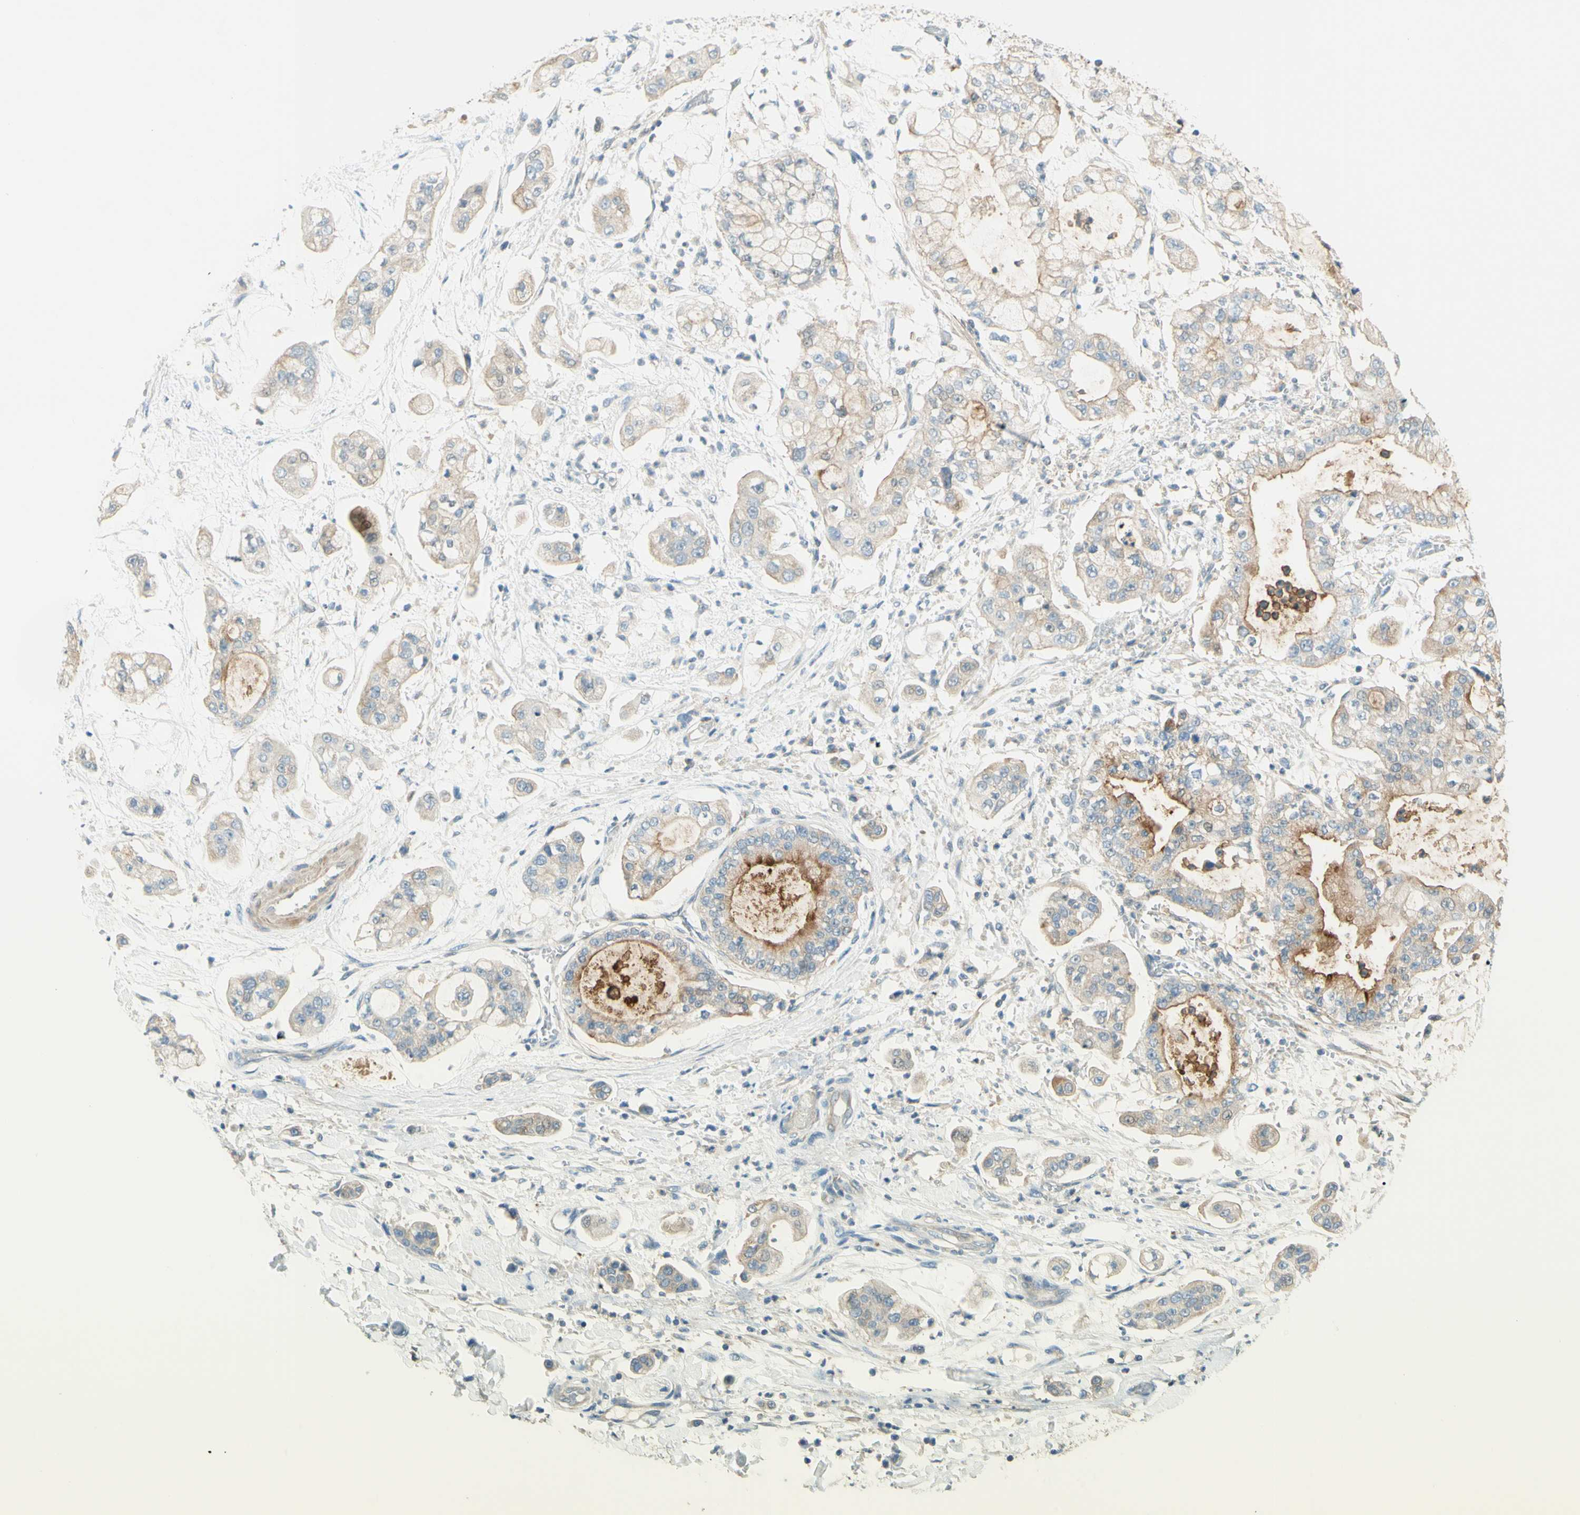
{"staining": {"intensity": "moderate", "quantity": "<25%", "location": "cytoplasmic/membranous"}, "tissue": "stomach cancer", "cell_type": "Tumor cells", "image_type": "cancer", "snomed": [{"axis": "morphology", "description": "Adenocarcinoma, NOS"}, {"axis": "topography", "description": "Stomach"}], "caption": "Immunohistochemical staining of stomach cancer (adenocarcinoma) exhibits low levels of moderate cytoplasmic/membranous protein expression in about <25% of tumor cells.", "gene": "PROM1", "patient": {"sex": "male", "age": 76}}